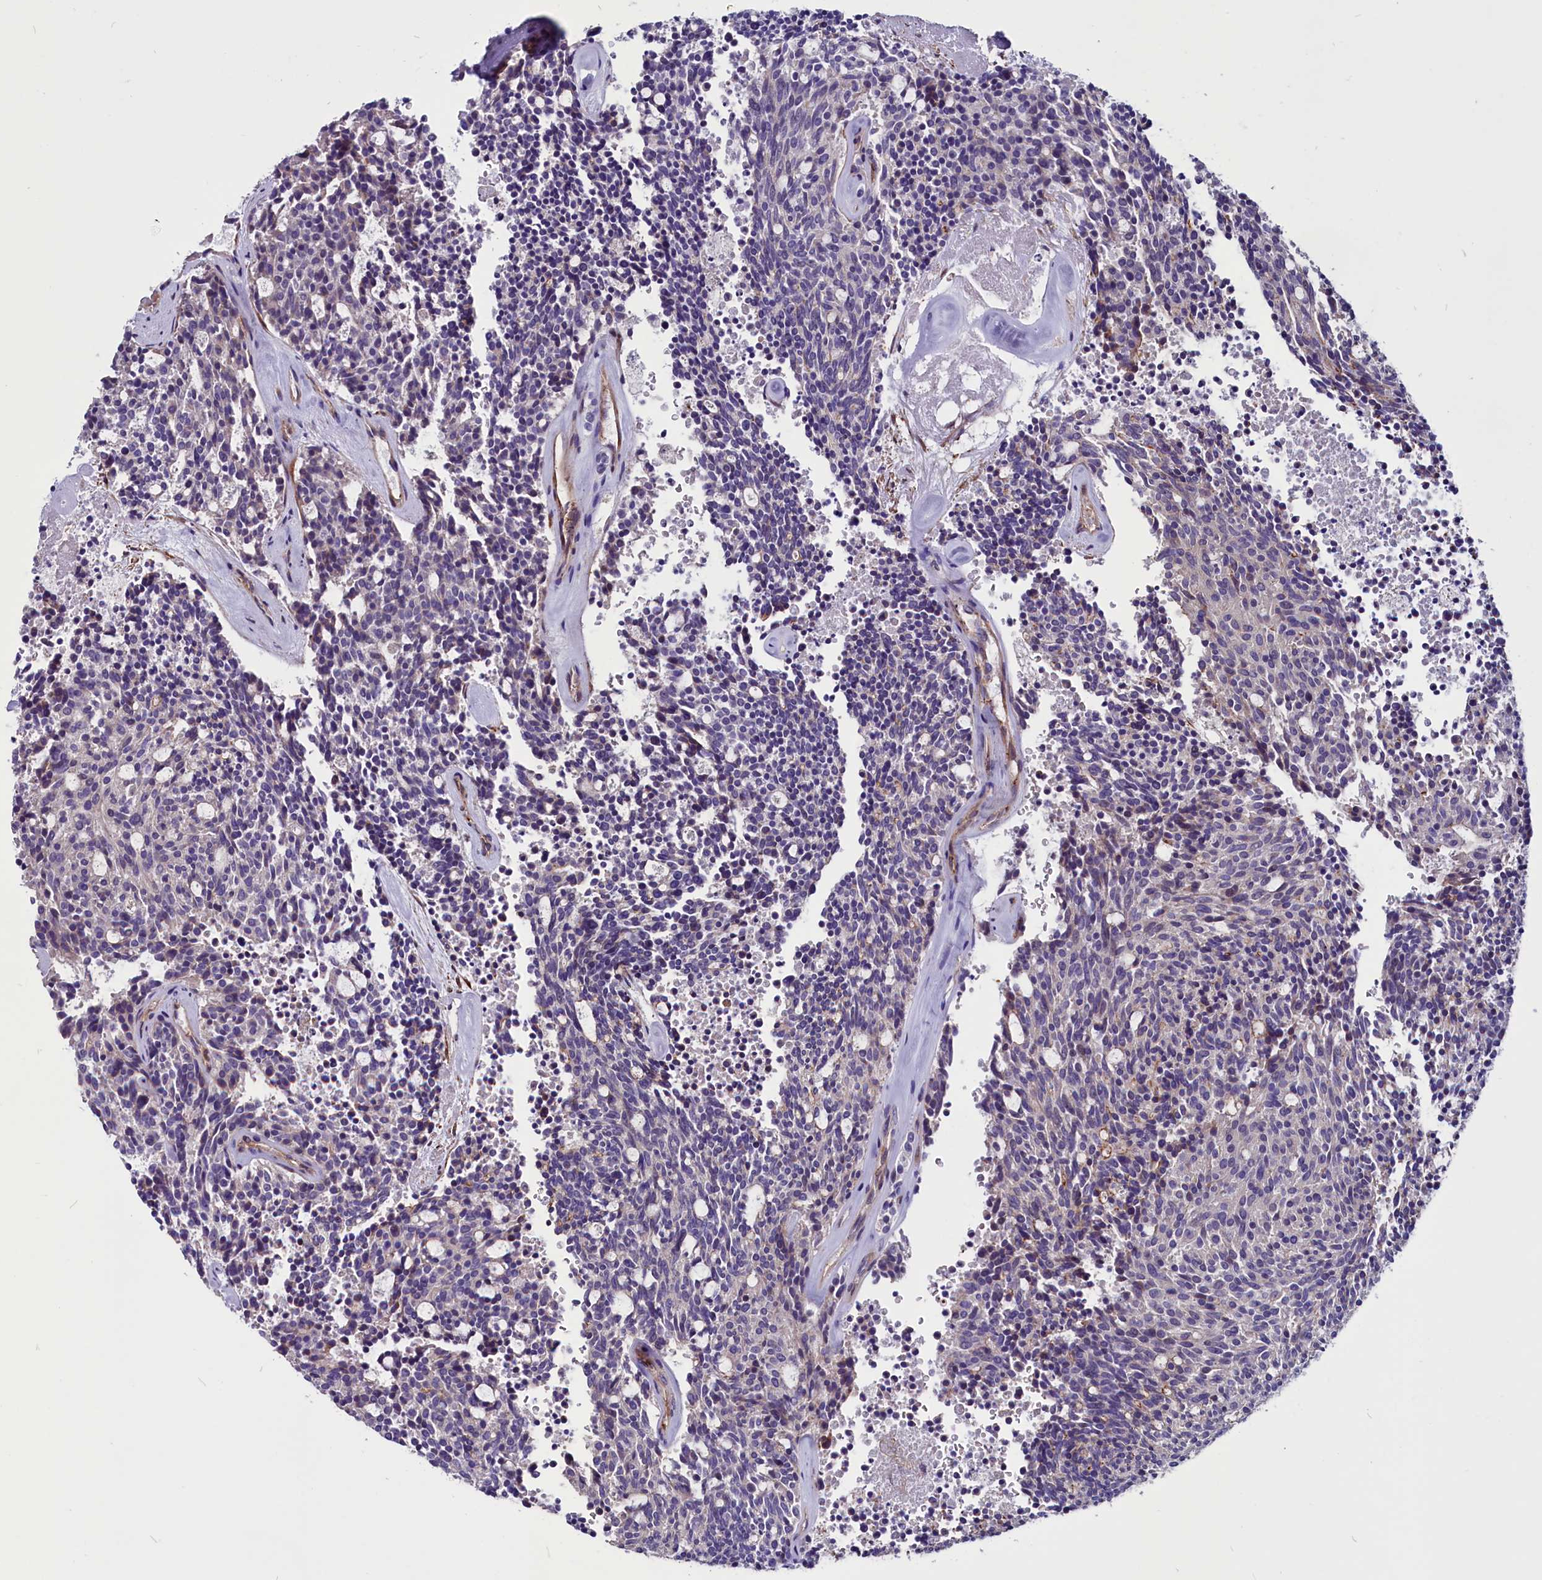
{"staining": {"intensity": "negative", "quantity": "none", "location": "none"}, "tissue": "carcinoid", "cell_type": "Tumor cells", "image_type": "cancer", "snomed": [{"axis": "morphology", "description": "Carcinoid, malignant, NOS"}, {"axis": "topography", "description": "Pancreas"}], "caption": "Carcinoid was stained to show a protein in brown. There is no significant staining in tumor cells. (Stains: DAB immunohistochemistry (IHC) with hematoxylin counter stain, Microscopy: brightfield microscopy at high magnification).", "gene": "ZNF749", "patient": {"sex": "female", "age": 54}}